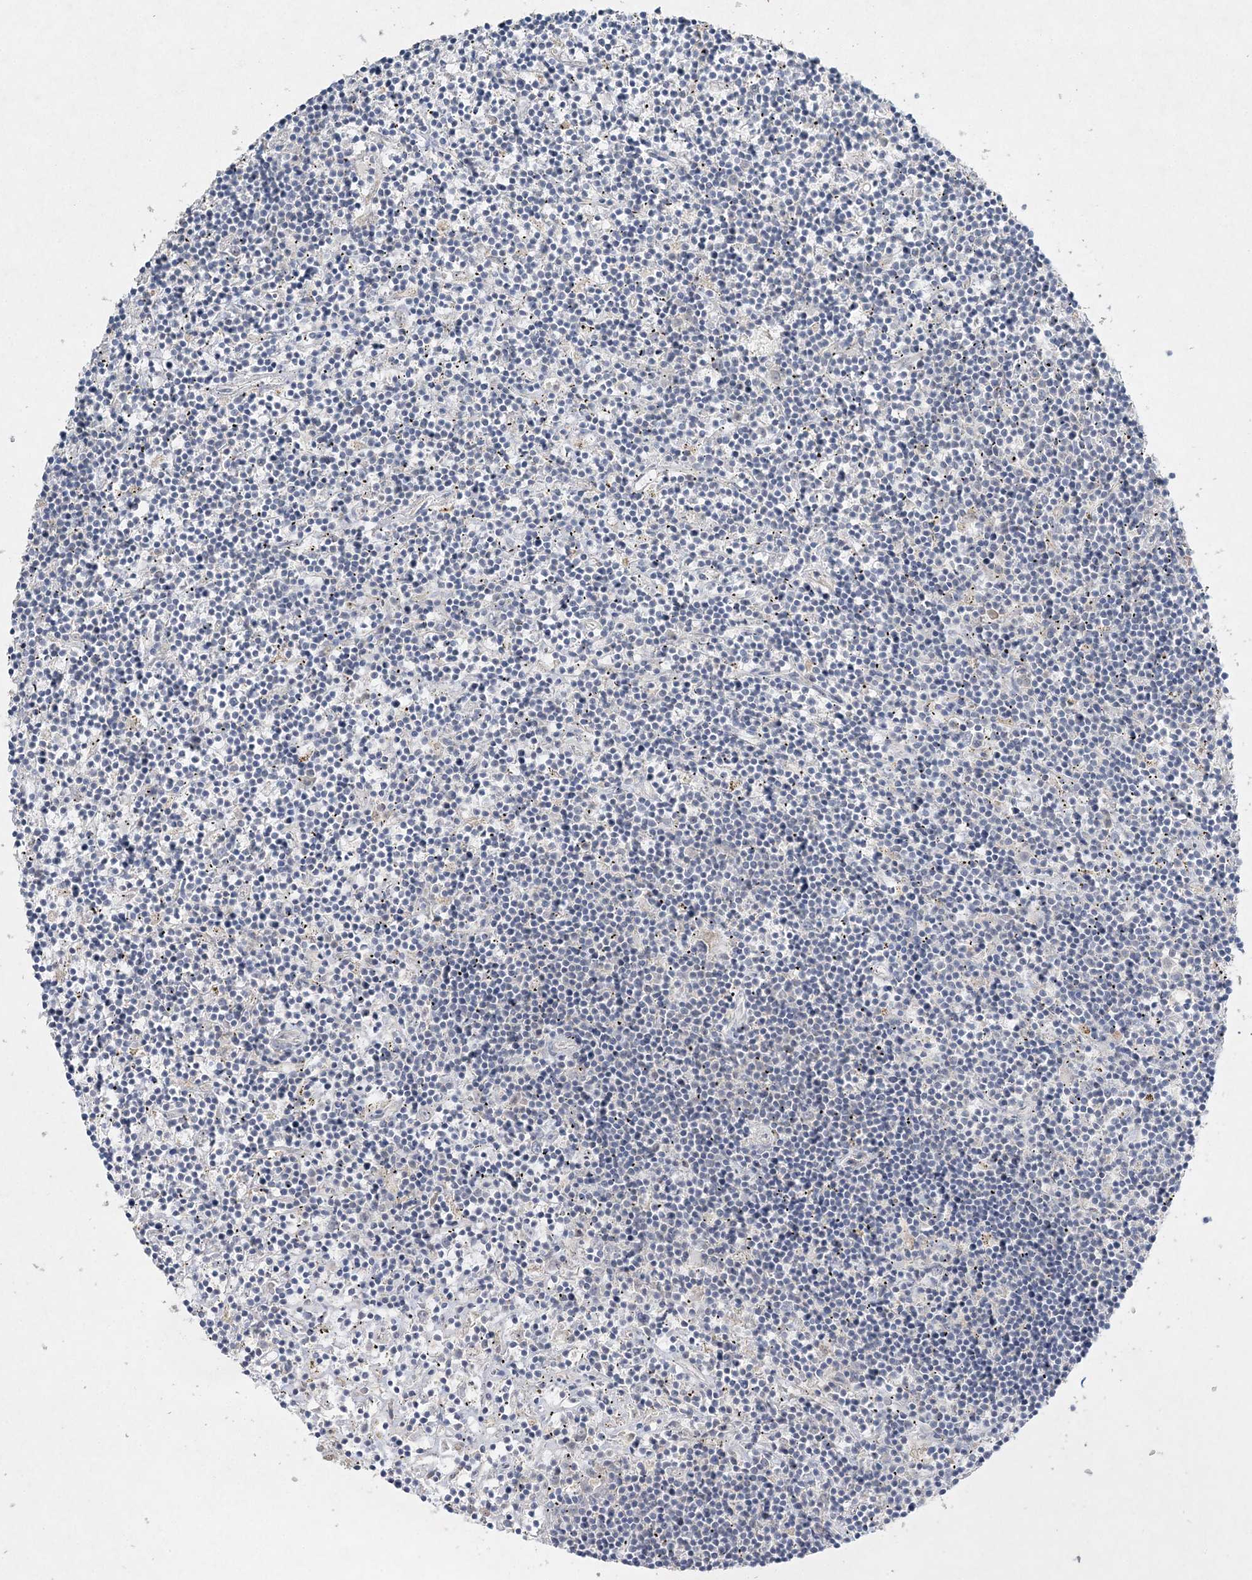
{"staining": {"intensity": "negative", "quantity": "none", "location": "none"}, "tissue": "lymphoma", "cell_type": "Tumor cells", "image_type": "cancer", "snomed": [{"axis": "morphology", "description": "Malignant lymphoma, non-Hodgkin's type, Low grade"}, {"axis": "topography", "description": "Spleen"}], "caption": "Histopathology image shows no significant protein expression in tumor cells of low-grade malignant lymphoma, non-Hodgkin's type. (Brightfield microscopy of DAB immunohistochemistry (IHC) at high magnification).", "gene": "MAT2B", "patient": {"sex": "male", "age": 76}}